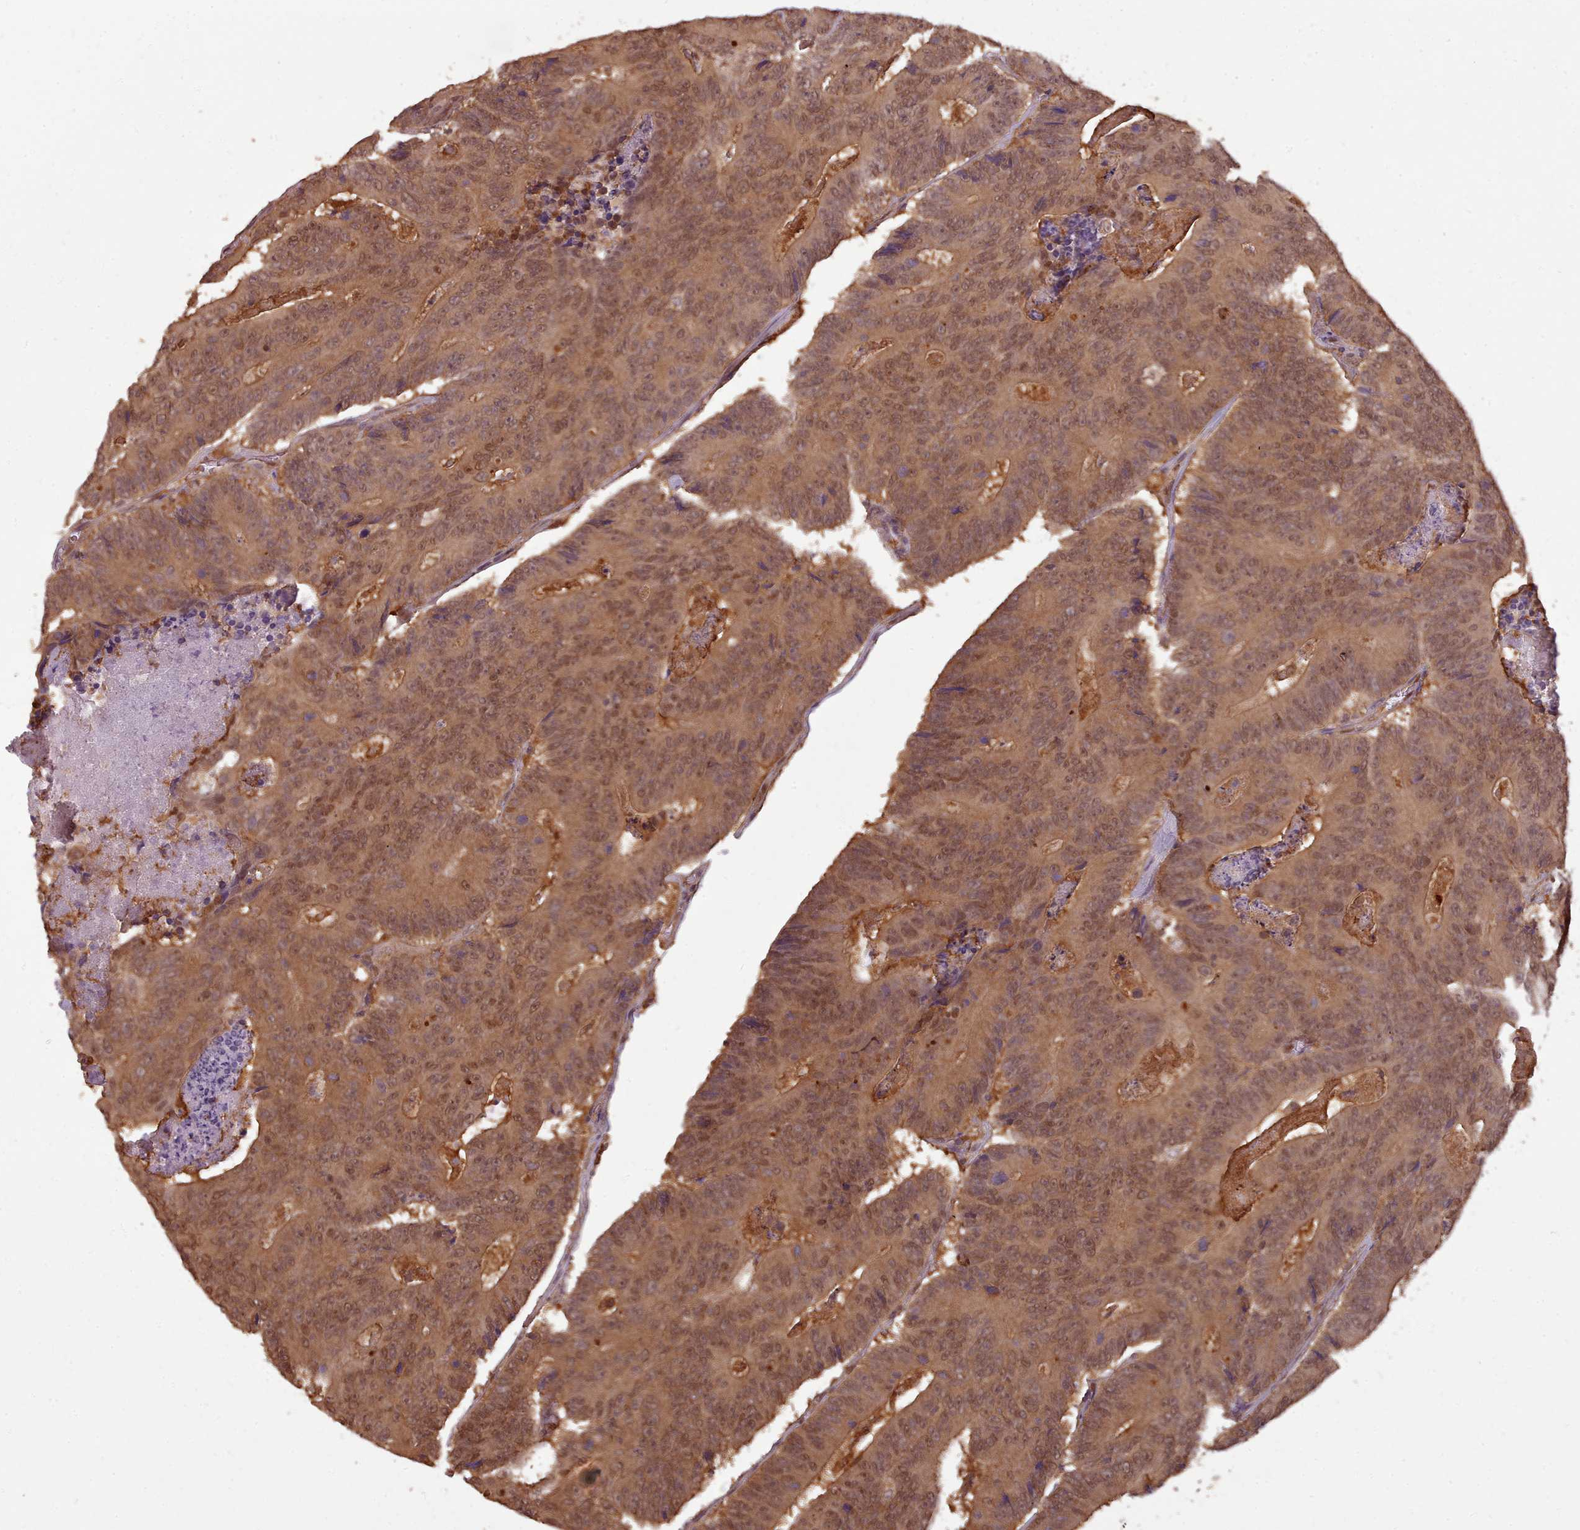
{"staining": {"intensity": "moderate", "quantity": ">75%", "location": "cytoplasmic/membranous,nuclear"}, "tissue": "colorectal cancer", "cell_type": "Tumor cells", "image_type": "cancer", "snomed": [{"axis": "morphology", "description": "Adenocarcinoma, NOS"}, {"axis": "topography", "description": "Colon"}], "caption": "There is medium levels of moderate cytoplasmic/membranous and nuclear staining in tumor cells of adenocarcinoma (colorectal), as demonstrated by immunohistochemical staining (brown color).", "gene": "RPS27A", "patient": {"sex": "male", "age": 83}}